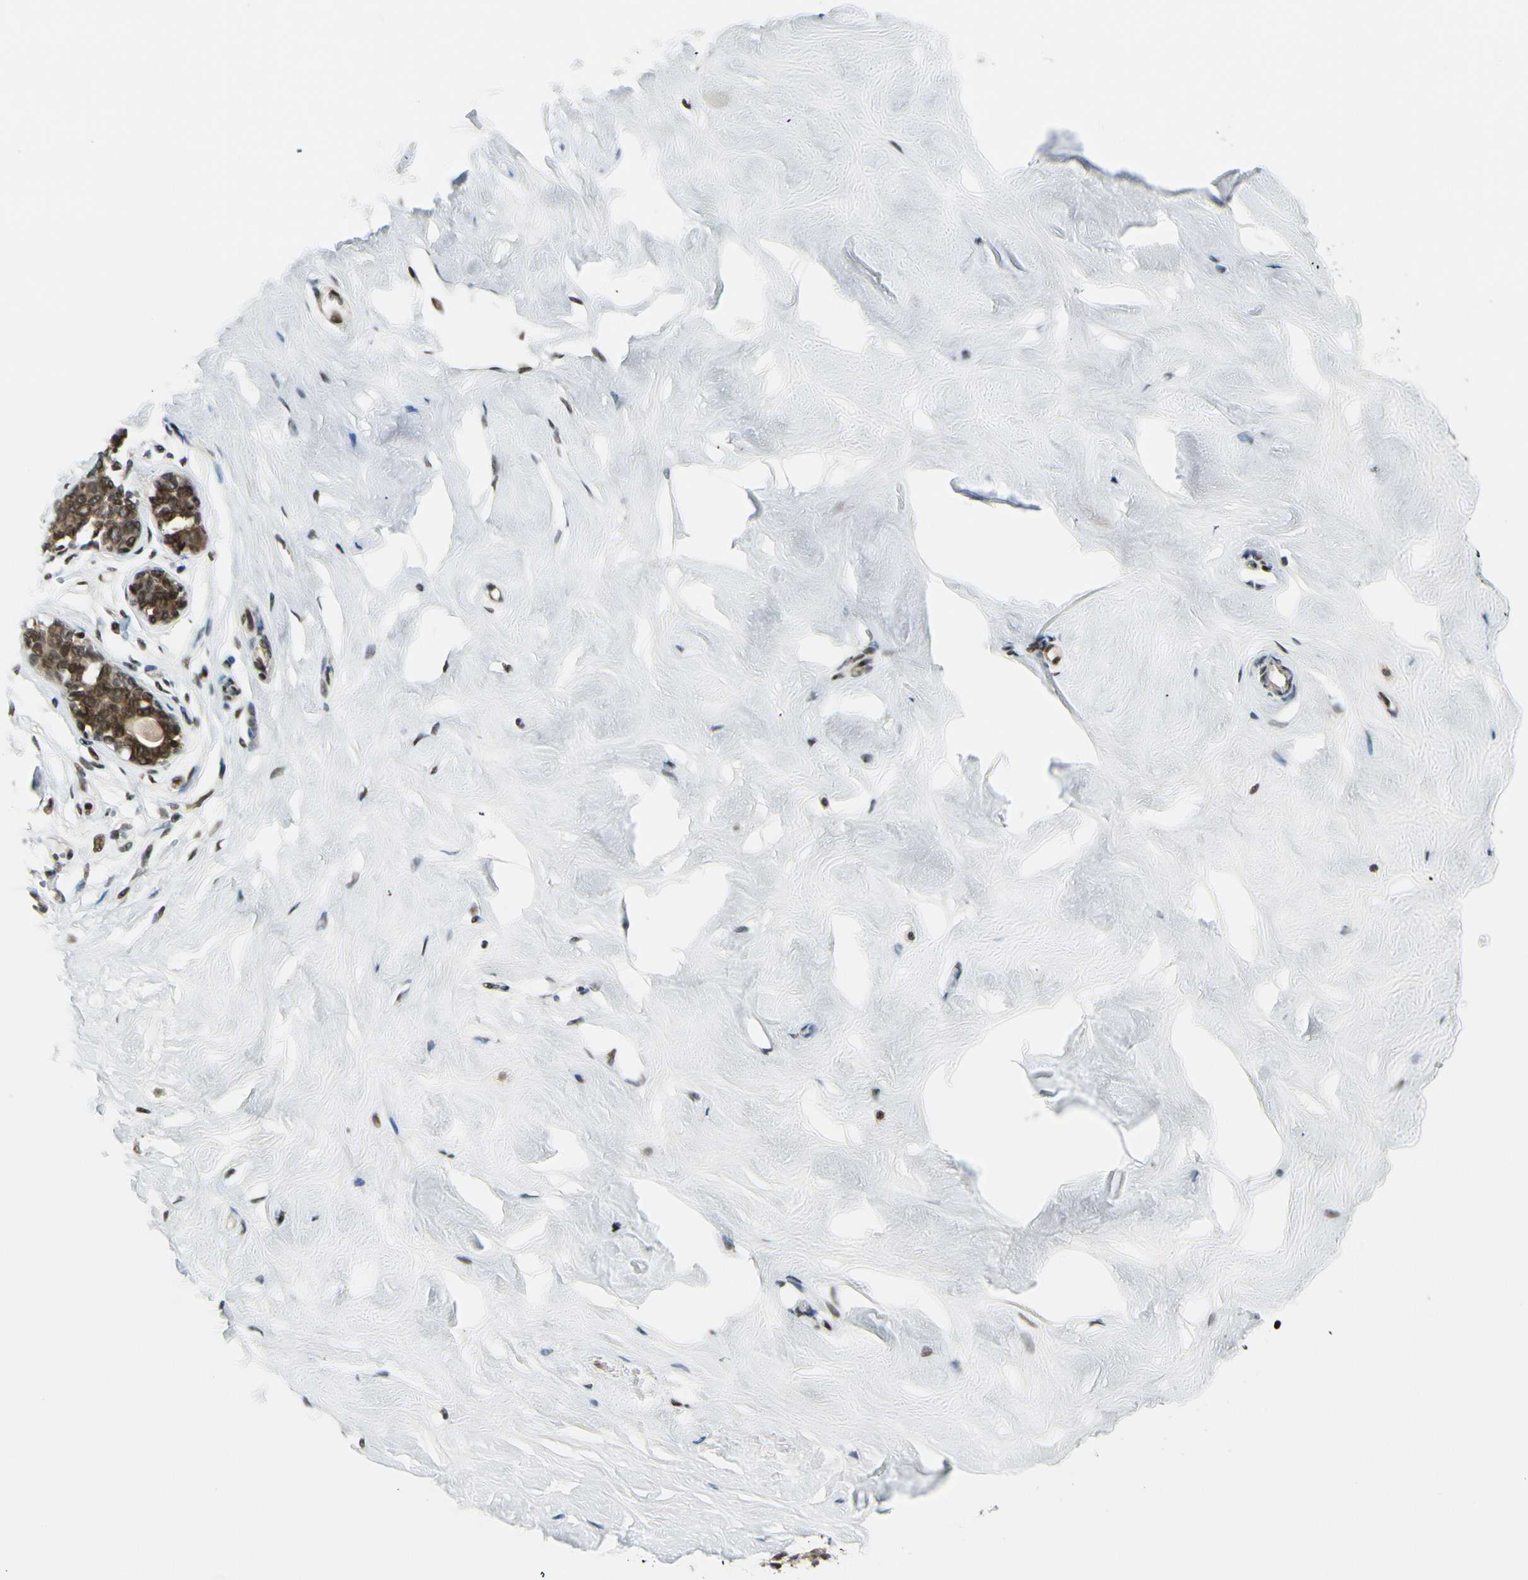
{"staining": {"intensity": "negative", "quantity": "none", "location": "none"}, "tissue": "breast", "cell_type": "Adipocytes", "image_type": "normal", "snomed": [{"axis": "morphology", "description": "Normal tissue, NOS"}, {"axis": "topography", "description": "Breast"}], "caption": "High magnification brightfield microscopy of benign breast stained with DAB (3,3'-diaminobenzidine) (brown) and counterstained with hematoxylin (blue): adipocytes show no significant positivity. The staining was performed using DAB to visualize the protein expression in brown, while the nuclei were stained in blue with hematoxylin (Magnification: 20x).", "gene": "DAXX", "patient": {"sex": "female", "age": 23}}